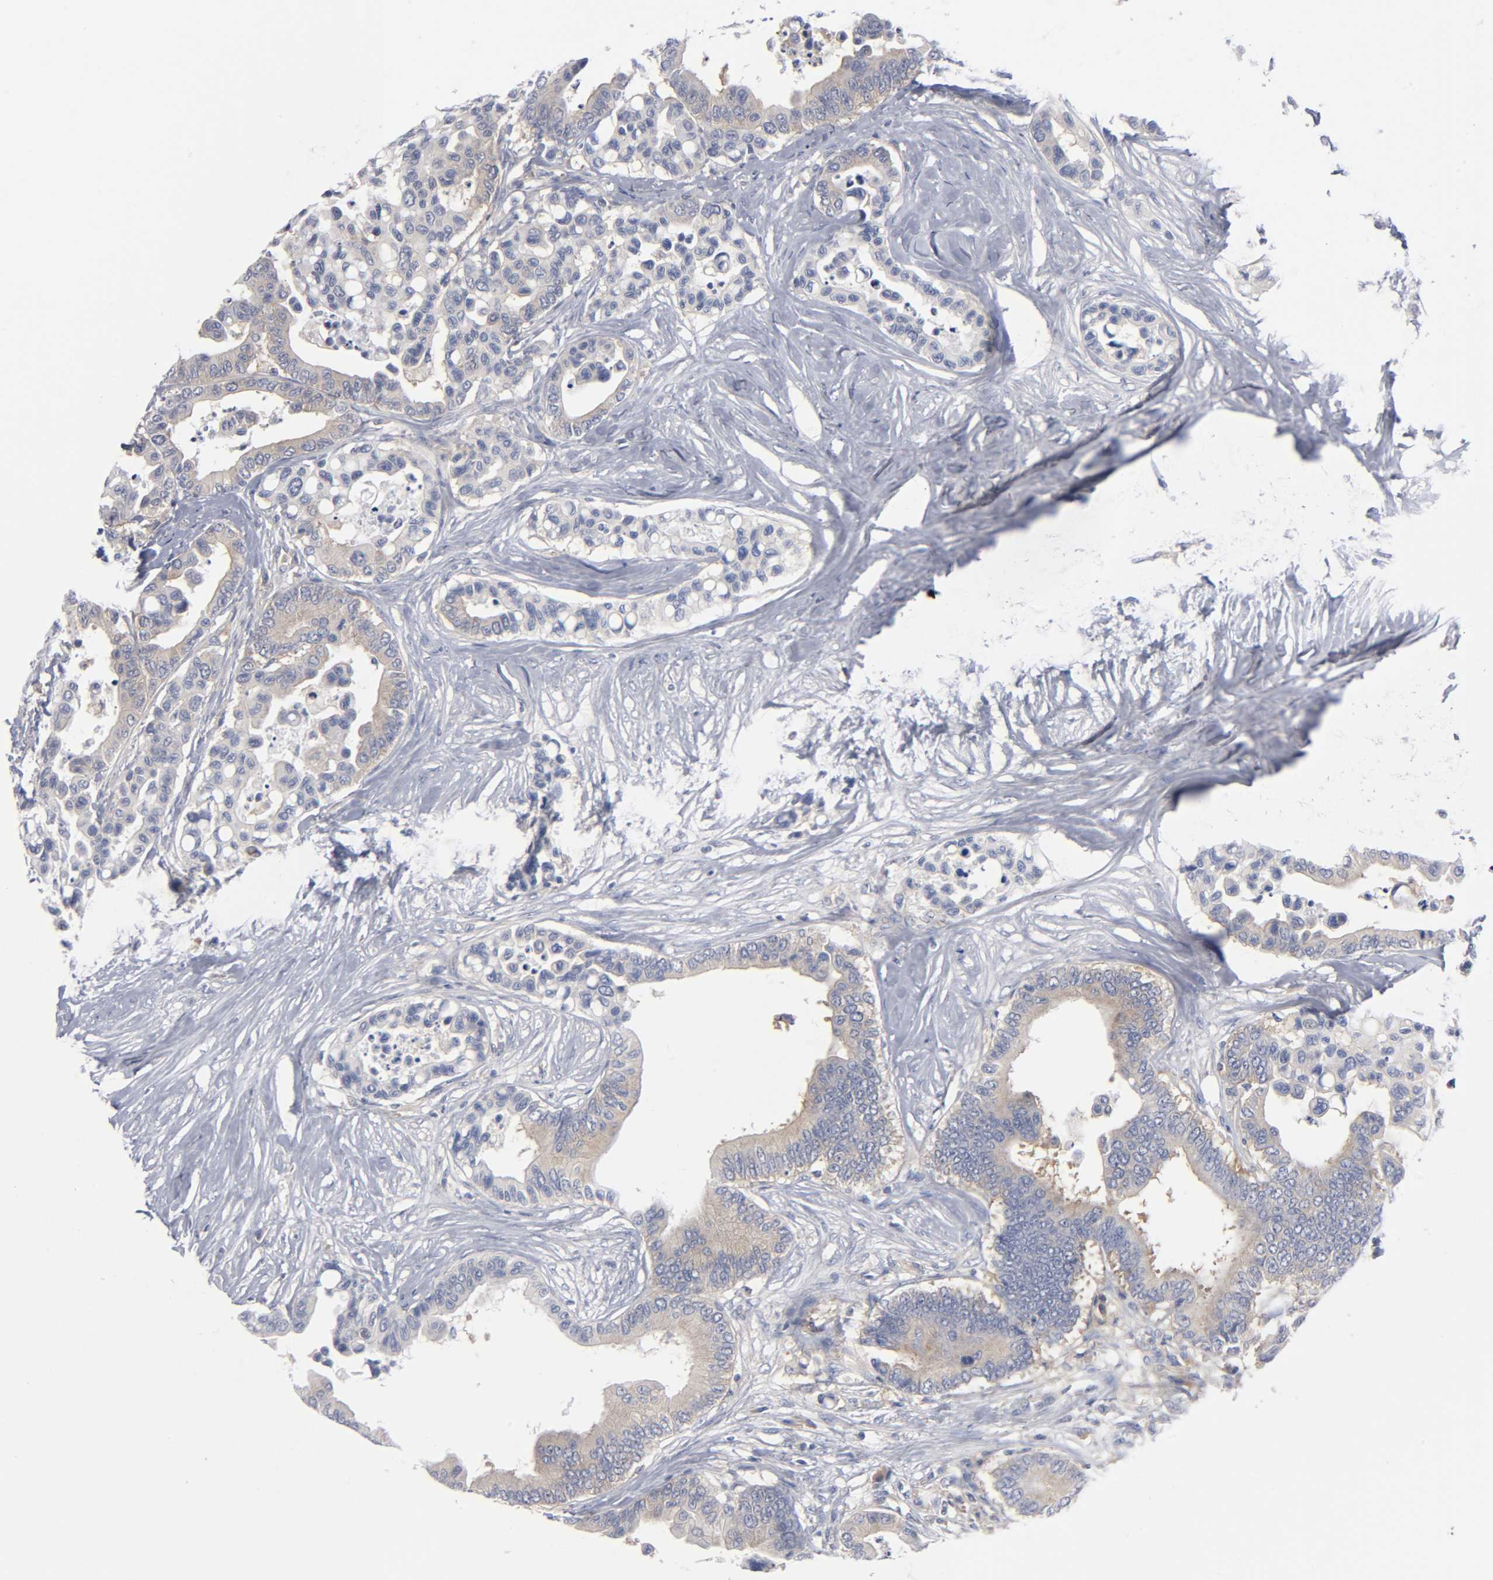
{"staining": {"intensity": "moderate", "quantity": ">75%", "location": "cytoplasmic/membranous"}, "tissue": "colorectal cancer", "cell_type": "Tumor cells", "image_type": "cancer", "snomed": [{"axis": "morphology", "description": "Adenocarcinoma, NOS"}, {"axis": "topography", "description": "Colon"}], "caption": "DAB (3,3'-diaminobenzidine) immunohistochemical staining of human adenocarcinoma (colorectal) displays moderate cytoplasmic/membranous protein positivity in about >75% of tumor cells.", "gene": "CD86", "patient": {"sex": "male", "age": 82}}